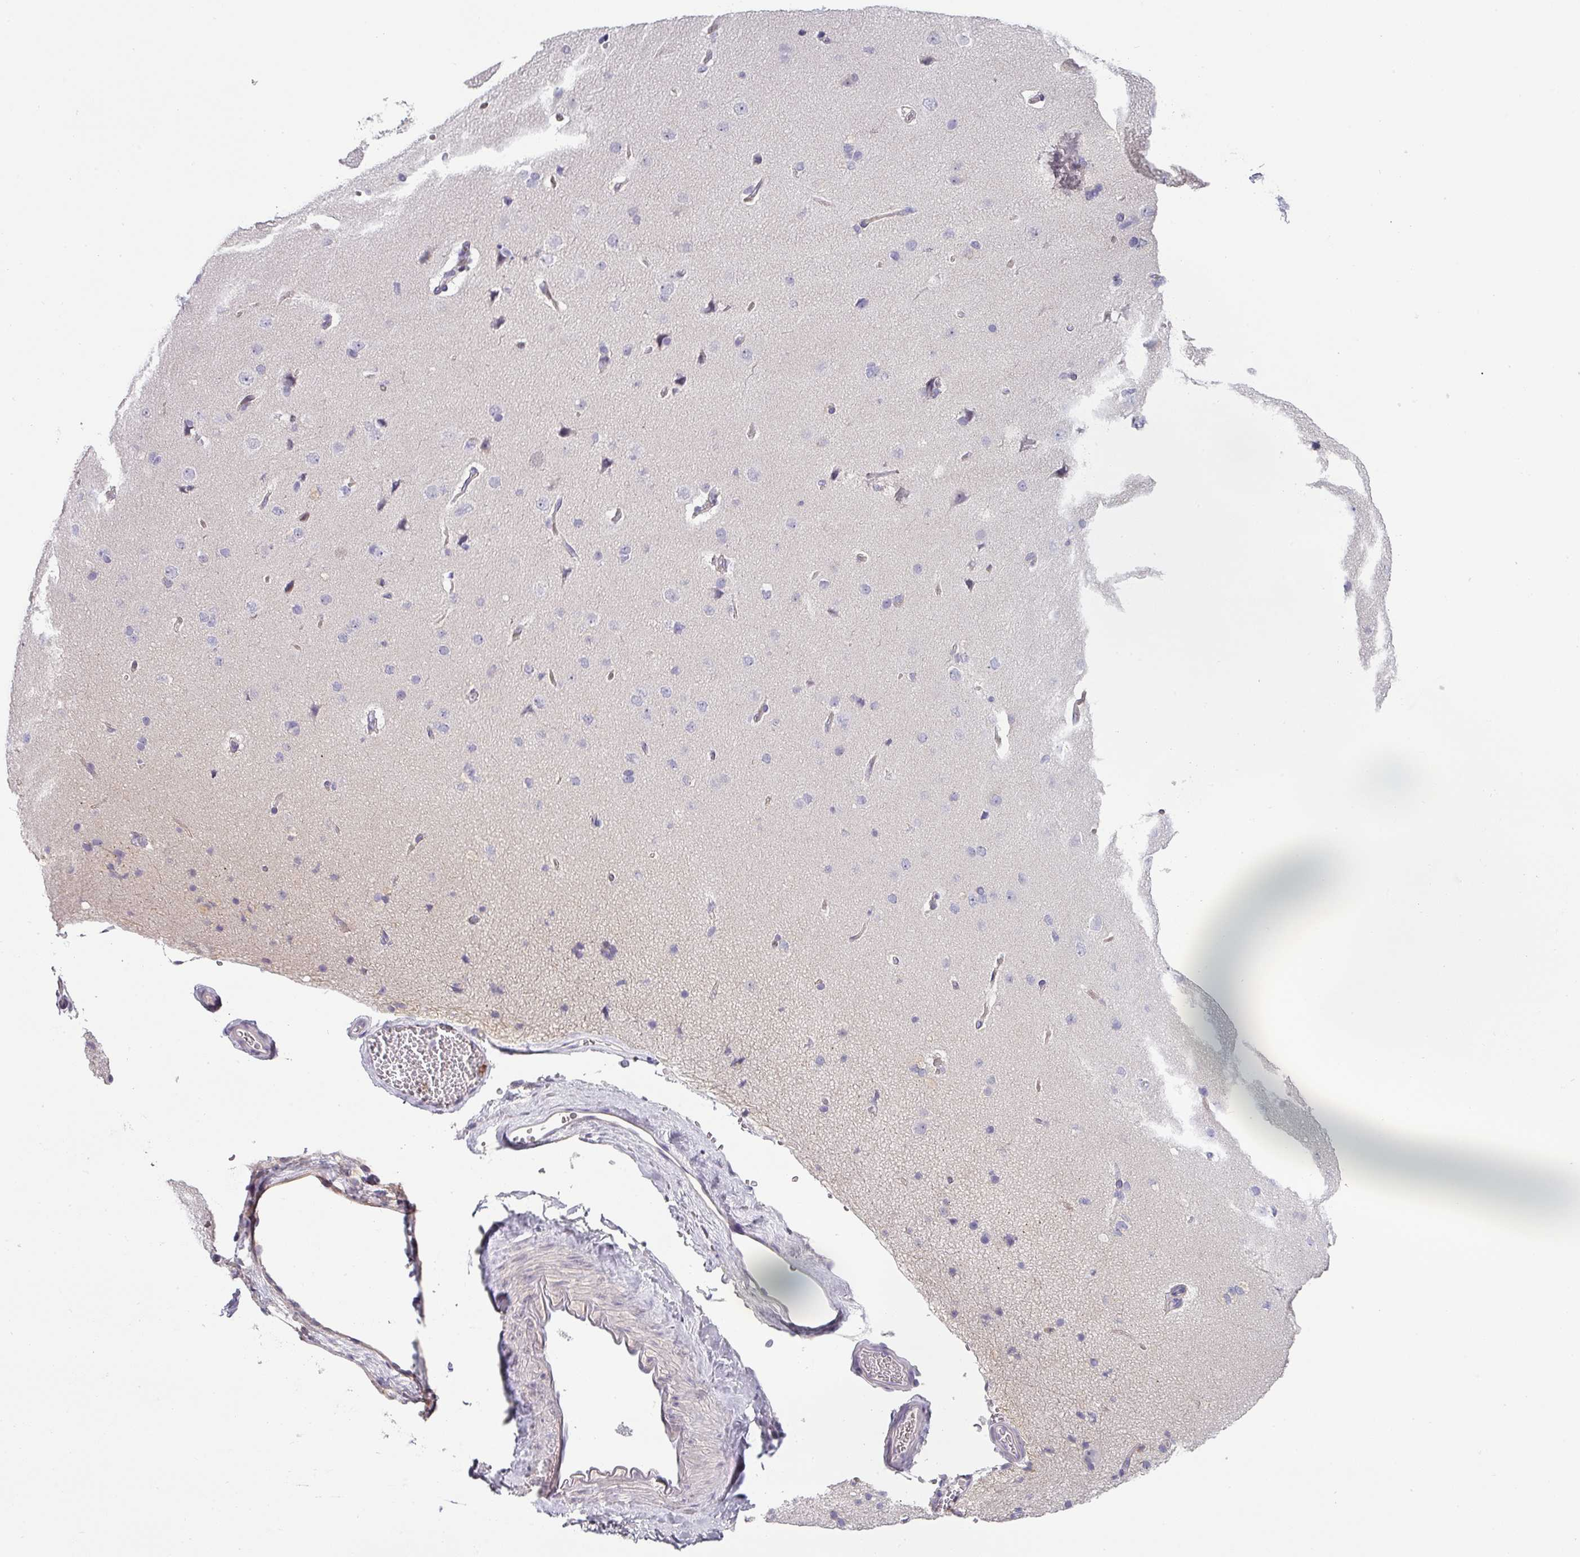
{"staining": {"intensity": "negative", "quantity": "none", "location": "none"}, "tissue": "cerebral cortex", "cell_type": "Endothelial cells", "image_type": "normal", "snomed": [{"axis": "morphology", "description": "Normal tissue, NOS"}, {"axis": "topography", "description": "Cerebral cortex"}], "caption": "Endothelial cells show no significant protein staining in normal cerebral cortex.", "gene": "BTLA", "patient": {"sex": "male", "age": 62}}